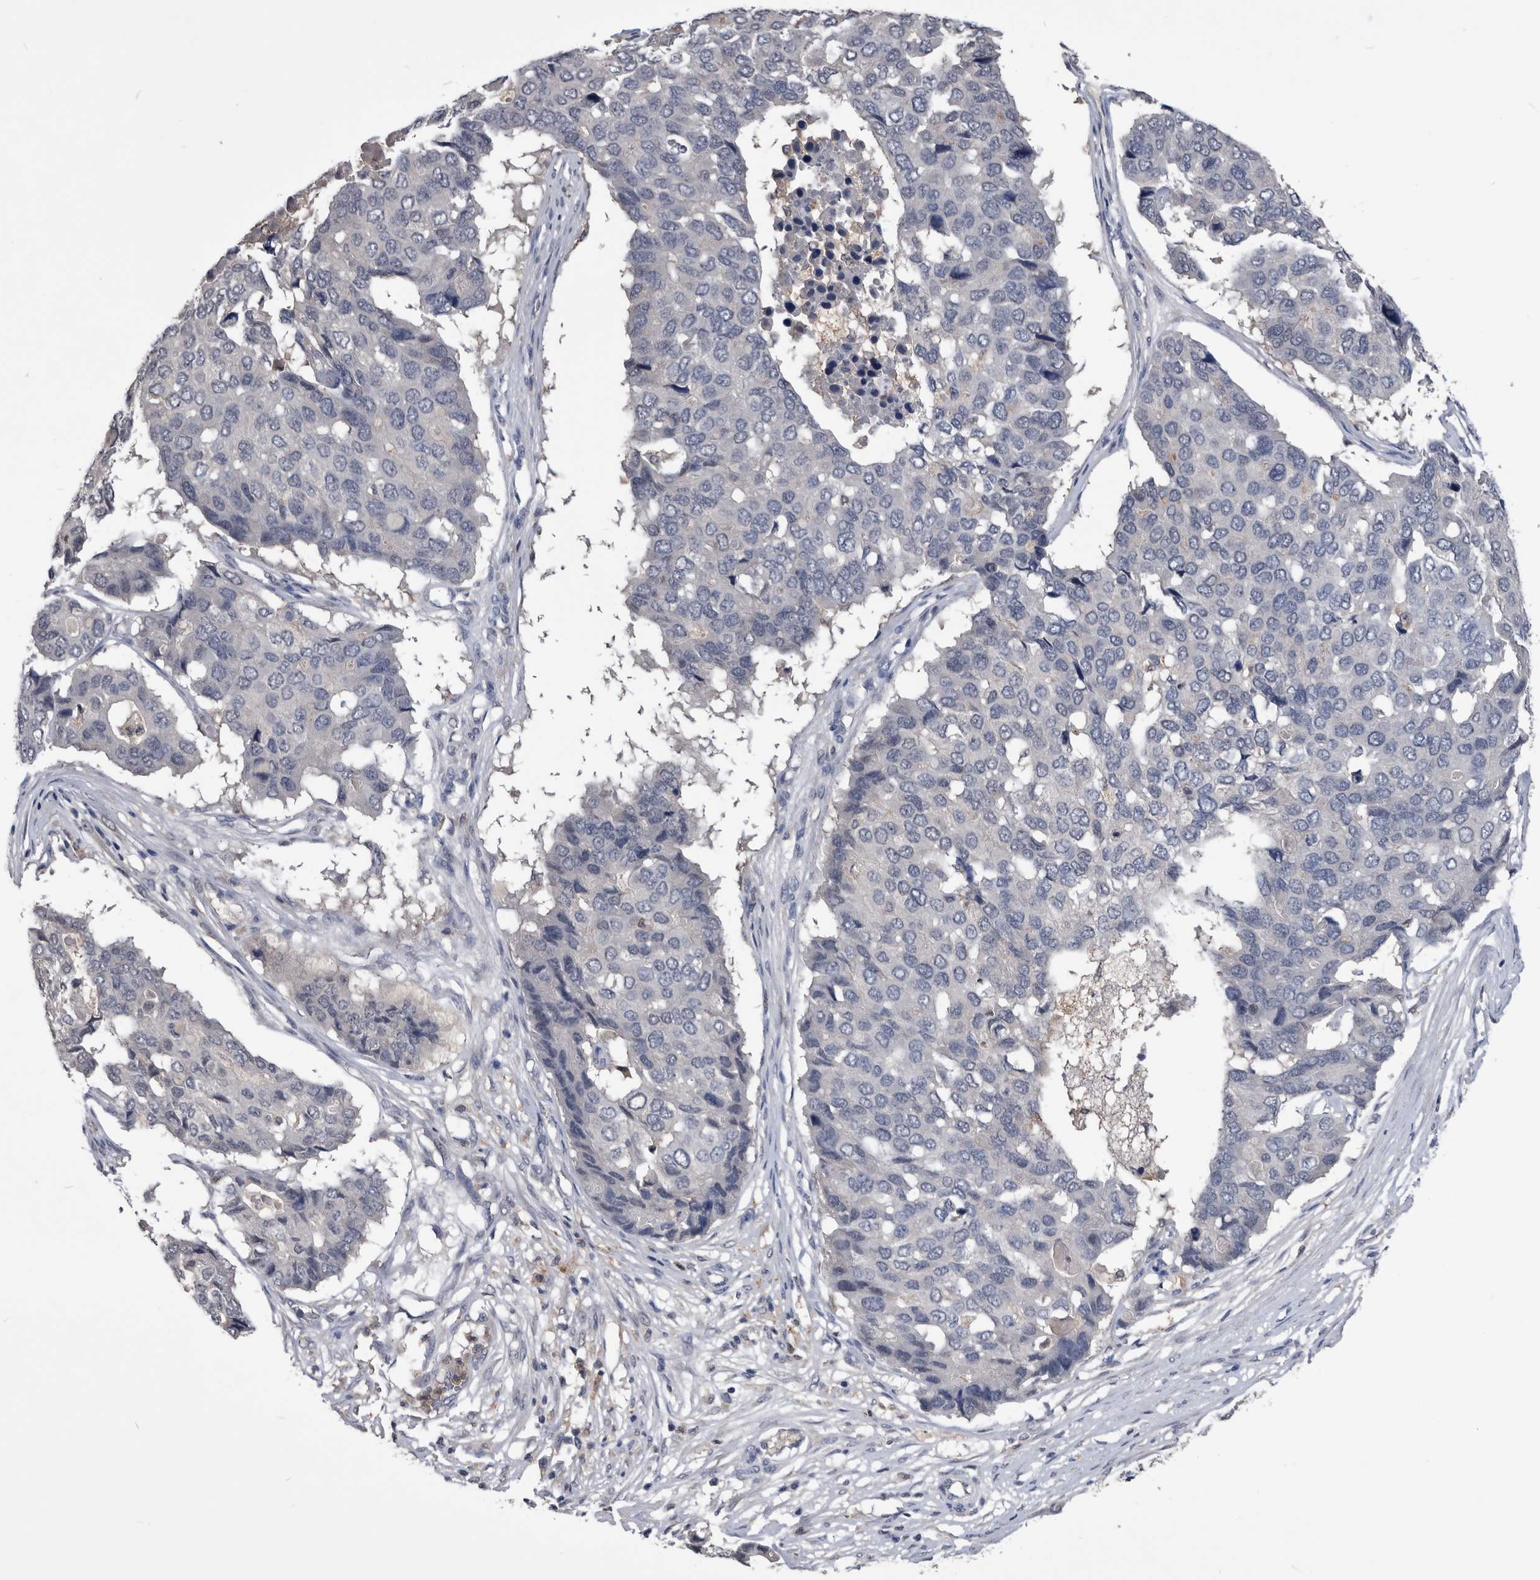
{"staining": {"intensity": "negative", "quantity": "none", "location": "none"}, "tissue": "pancreatic cancer", "cell_type": "Tumor cells", "image_type": "cancer", "snomed": [{"axis": "morphology", "description": "Adenocarcinoma, NOS"}, {"axis": "topography", "description": "Pancreas"}], "caption": "Immunohistochemistry of adenocarcinoma (pancreatic) demonstrates no staining in tumor cells.", "gene": "PDXK", "patient": {"sex": "male", "age": 50}}